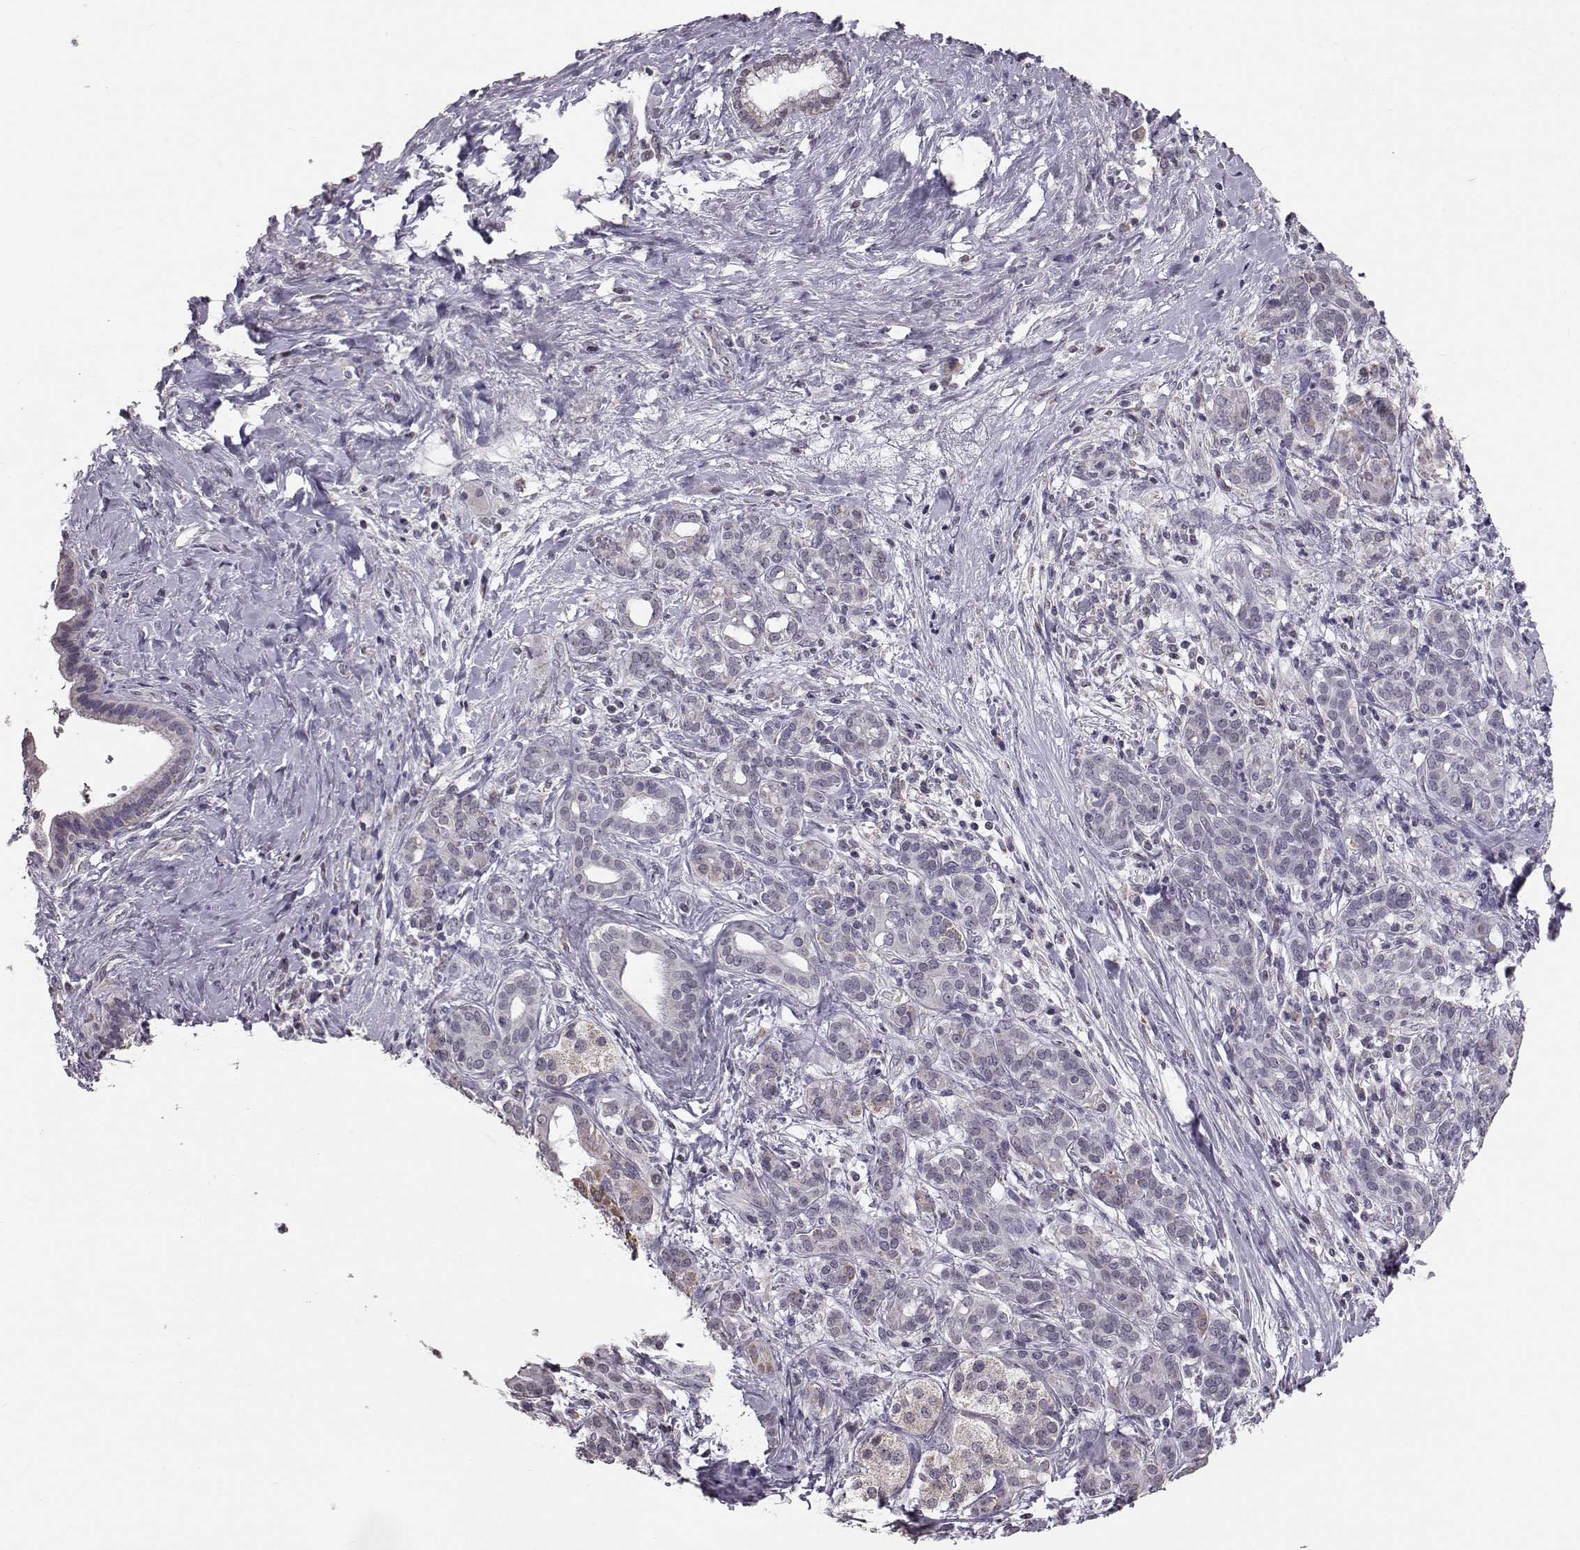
{"staining": {"intensity": "negative", "quantity": "none", "location": "none"}, "tissue": "pancreatic cancer", "cell_type": "Tumor cells", "image_type": "cancer", "snomed": [{"axis": "morphology", "description": "Adenocarcinoma, NOS"}, {"axis": "topography", "description": "Pancreas"}], "caption": "Immunohistochemistry photomicrograph of neoplastic tissue: human adenocarcinoma (pancreatic) stained with DAB demonstrates no significant protein positivity in tumor cells. (DAB immunohistochemistry, high magnification).", "gene": "ALDH3A1", "patient": {"sex": "male", "age": 44}}